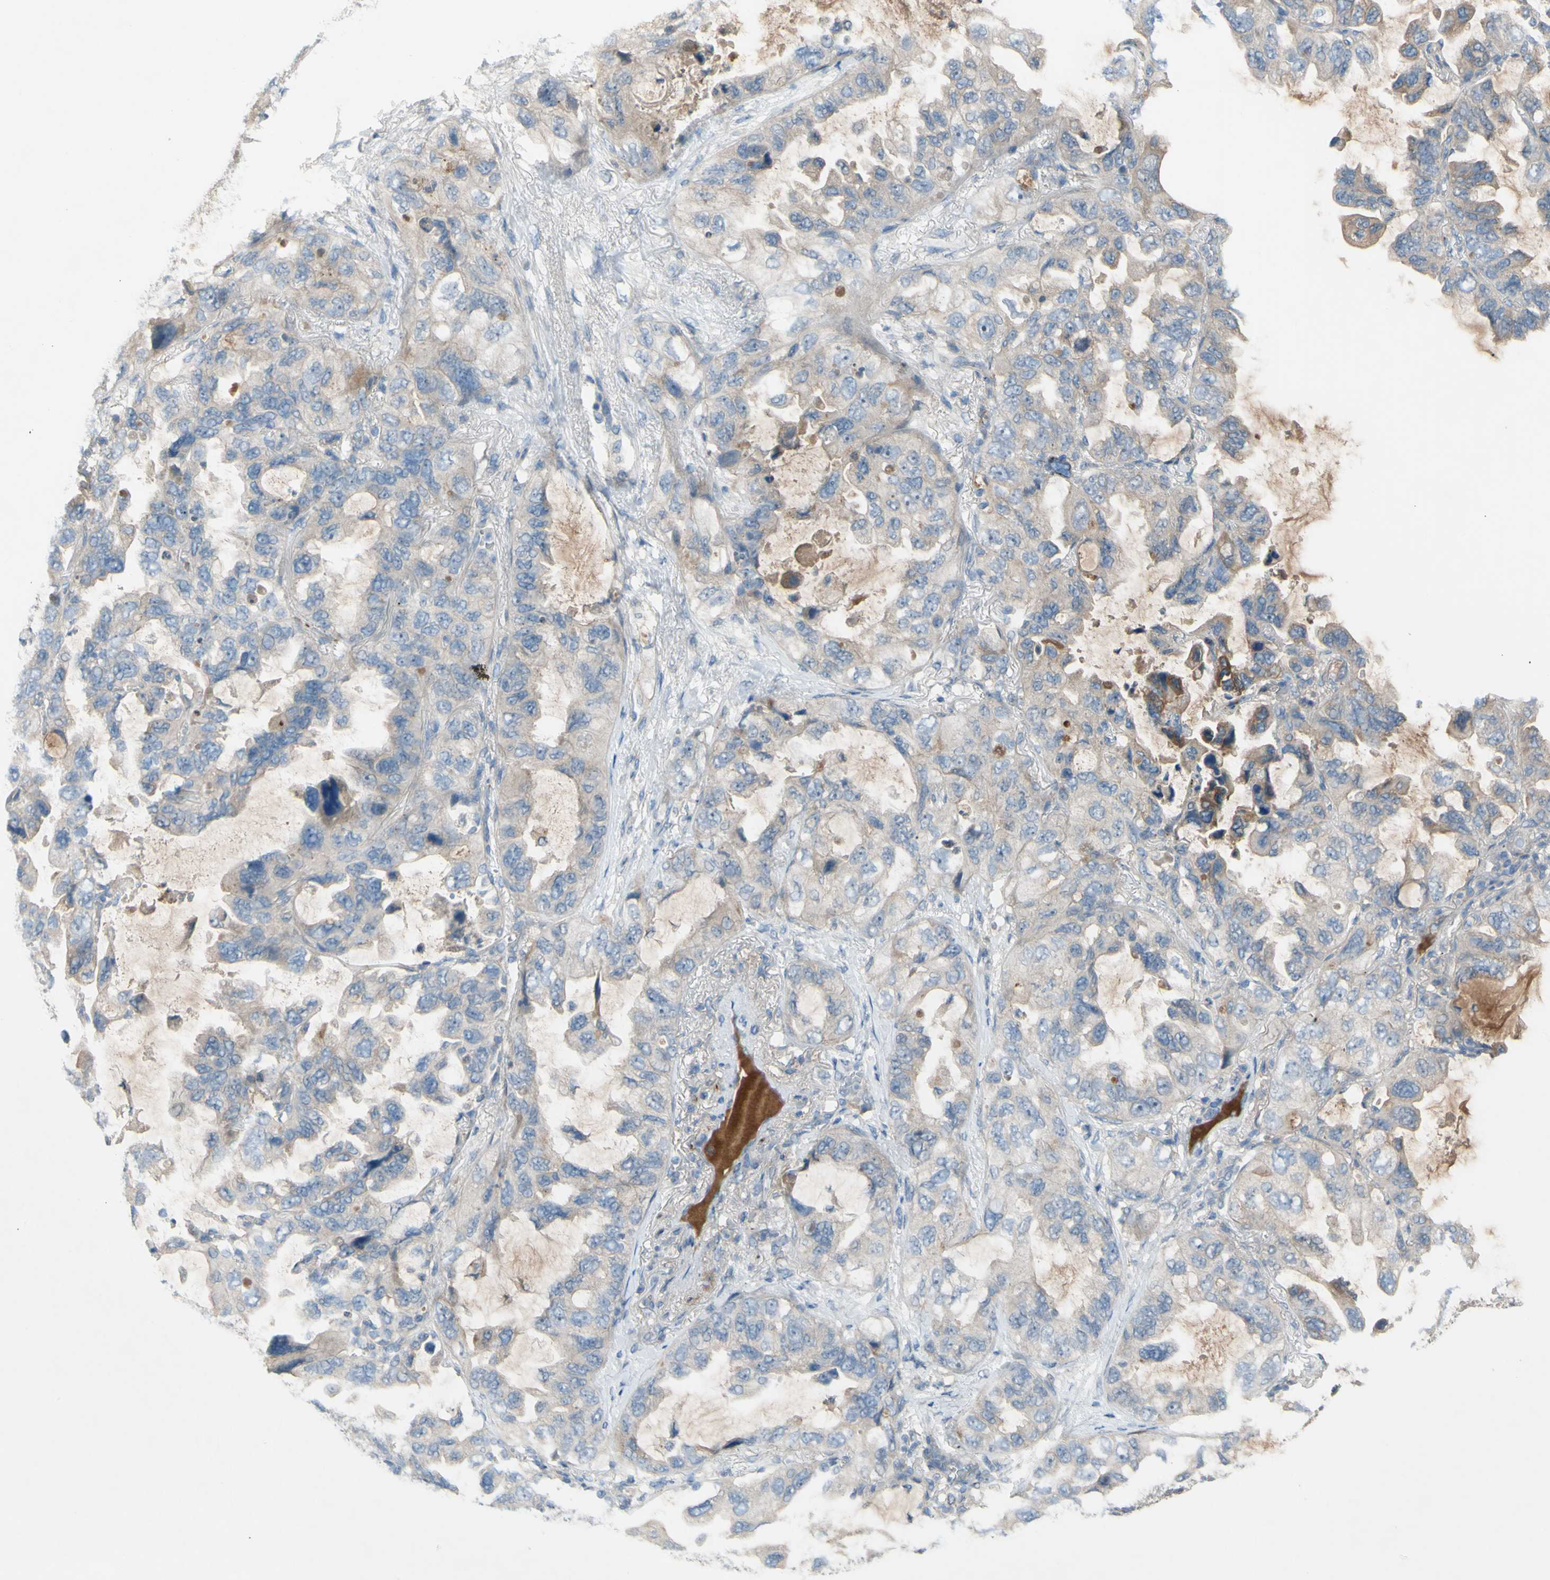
{"staining": {"intensity": "weak", "quantity": "25%-75%", "location": "cytoplasmic/membranous"}, "tissue": "lung cancer", "cell_type": "Tumor cells", "image_type": "cancer", "snomed": [{"axis": "morphology", "description": "Squamous cell carcinoma, NOS"}, {"axis": "topography", "description": "Lung"}], "caption": "IHC photomicrograph of neoplastic tissue: human squamous cell carcinoma (lung) stained using IHC exhibits low levels of weak protein expression localized specifically in the cytoplasmic/membranous of tumor cells, appearing as a cytoplasmic/membranous brown color.", "gene": "ATRN", "patient": {"sex": "female", "age": 73}}